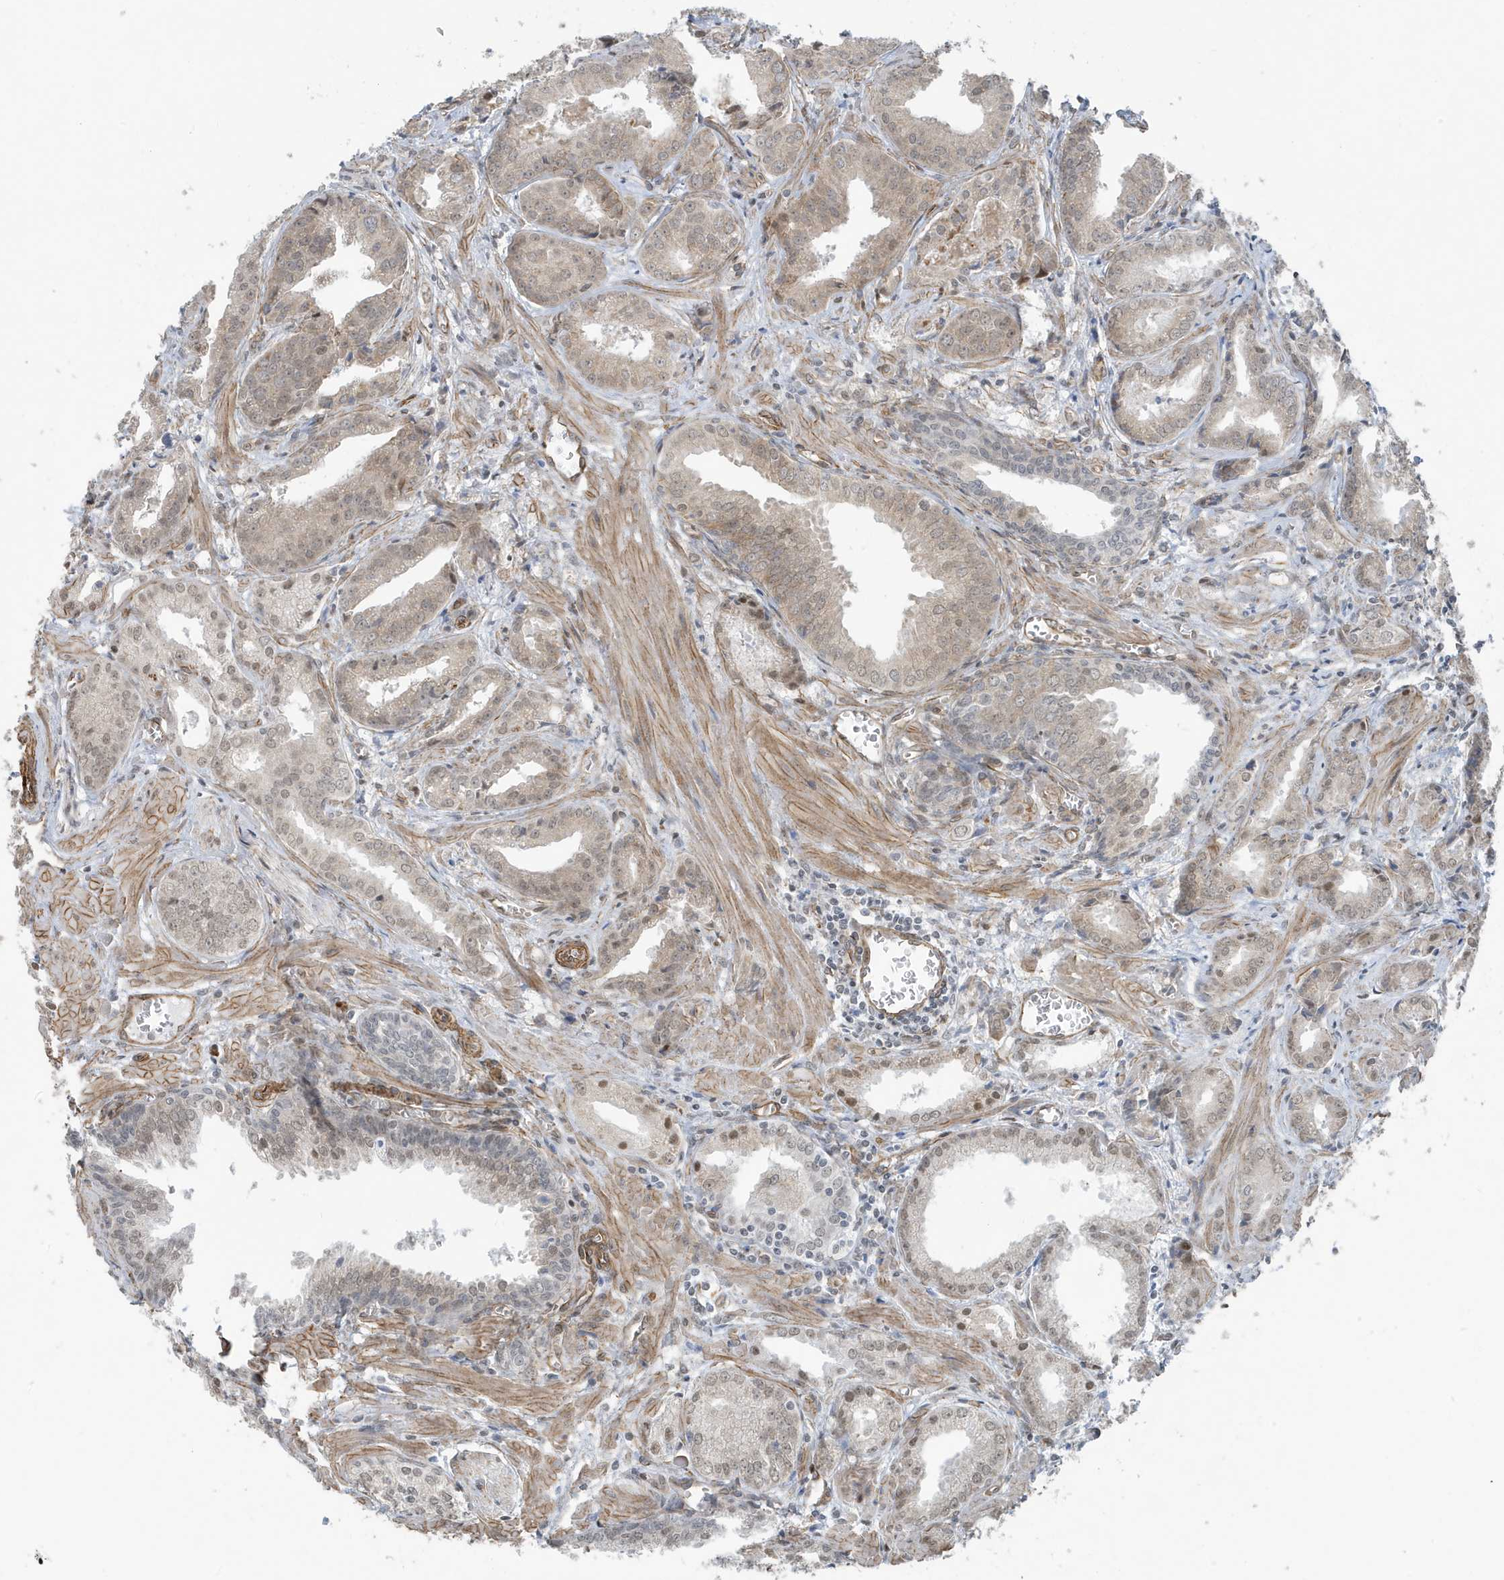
{"staining": {"intensity": "weak", "quantity": "25%-75%", "location": "nuclear"}, "tissue": "prostate cancer", "cell_type": "Tumor cells", "image_type": "cancer", "snomed": [{"axis": "morphology", "description": "Adenocarcinoma, Low grade"}, {"axis": "topography", "description": "Prostate"}], "caption": "Protein analysis of adenocarcinoma (low-grade) (prostate) tissue demonstrates weak nuclear staining in about 25%-75% of tumor cells.", "gene": "CHCHD4", "patient": {"sex": "male", "age": 67}}